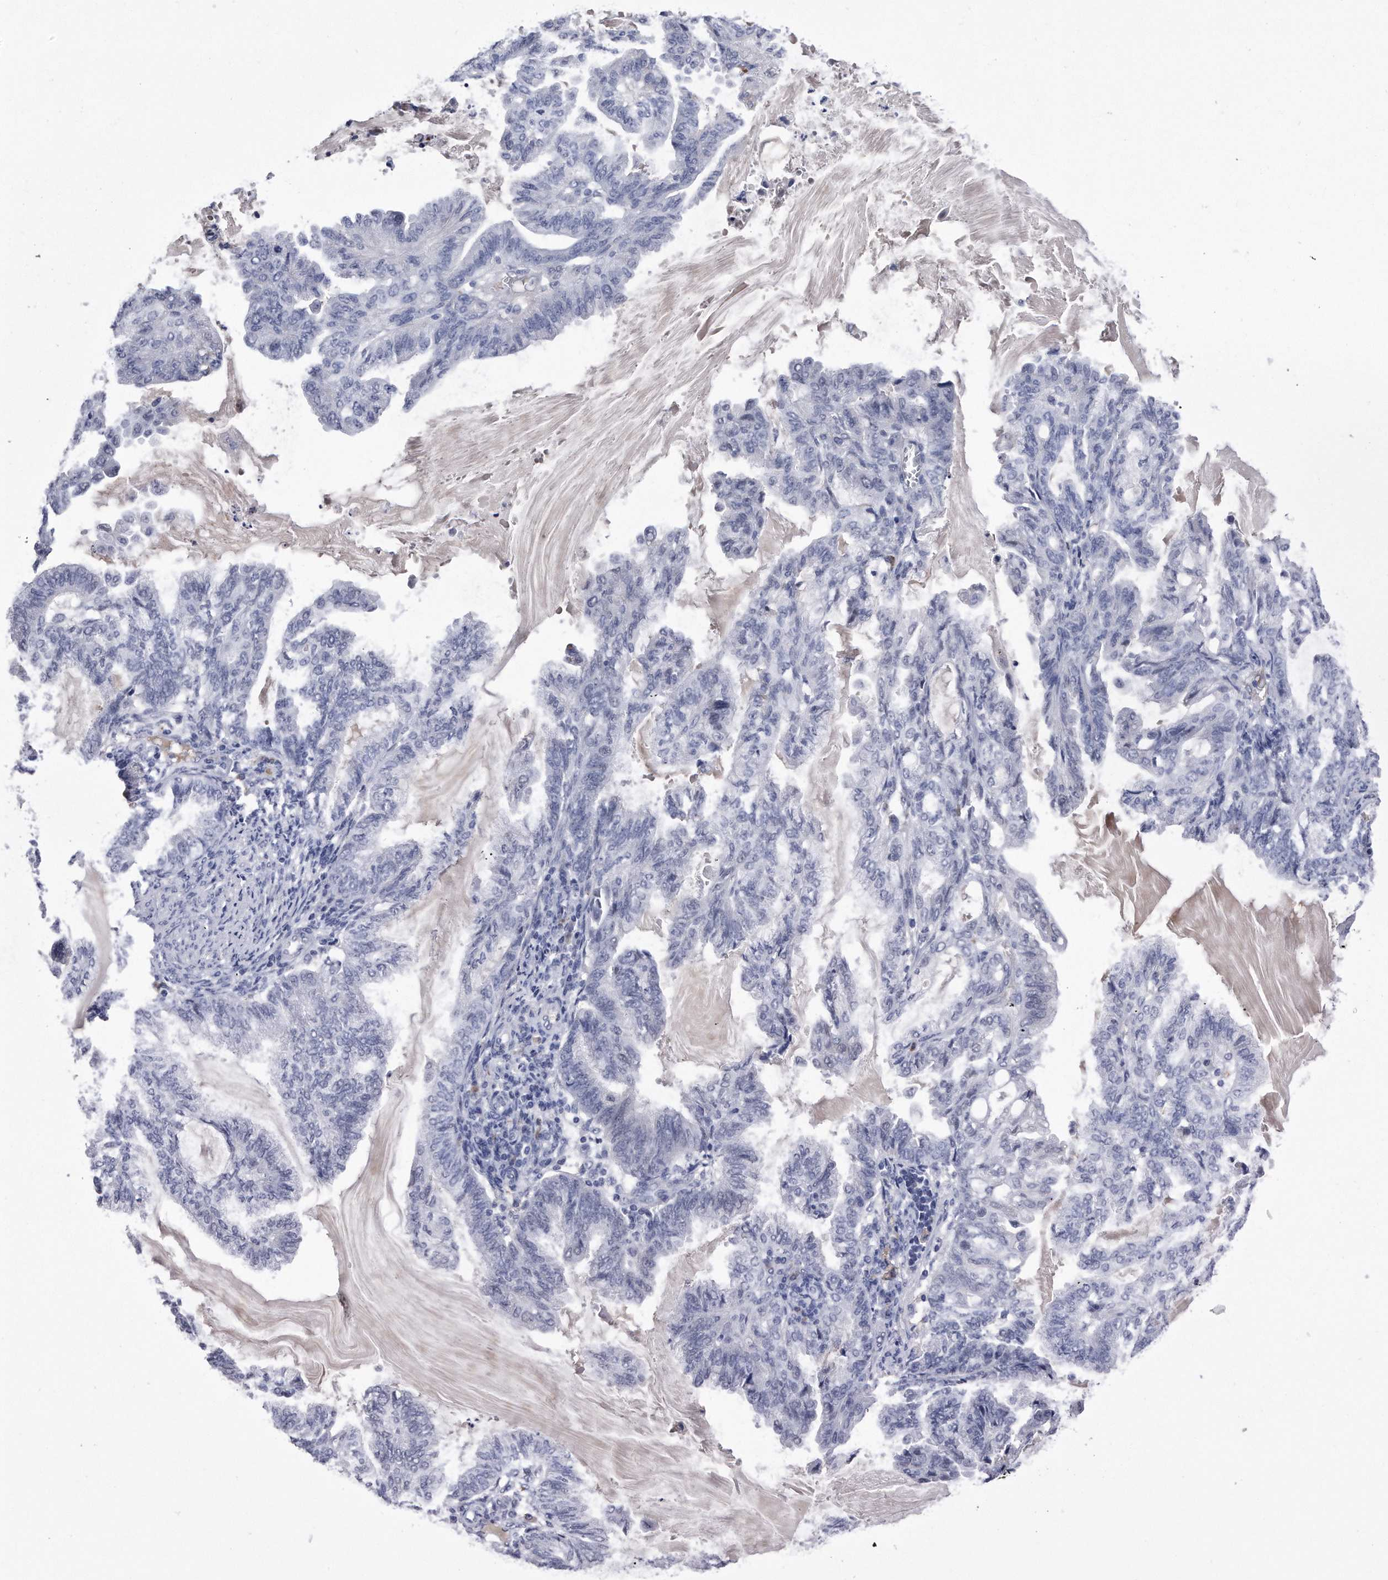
{"staining": {"intensity": "negative", "quantity": "none", "location": "none"}, "tissue": "endometrial cancer", "cell_type": "Tumor cells", "image_type": "cancer", "snomed": [{"axis": "morphology", "description": "Adenocarcinoma, NOS"}, {"axis": "topography", "description": "Endometrium"}], "caption": "IHC histopathology image of neoplastic tissue: endometrial cancer (adenocarcinoma) stained with DAB (3,3'-diaminobenzidine) reveals no significant protein staining in tumor cells. (IHC, brightfield microscopy, high magnification).", "gene": "KCTD8", "patient": {"sex": "female", "age": 86}}